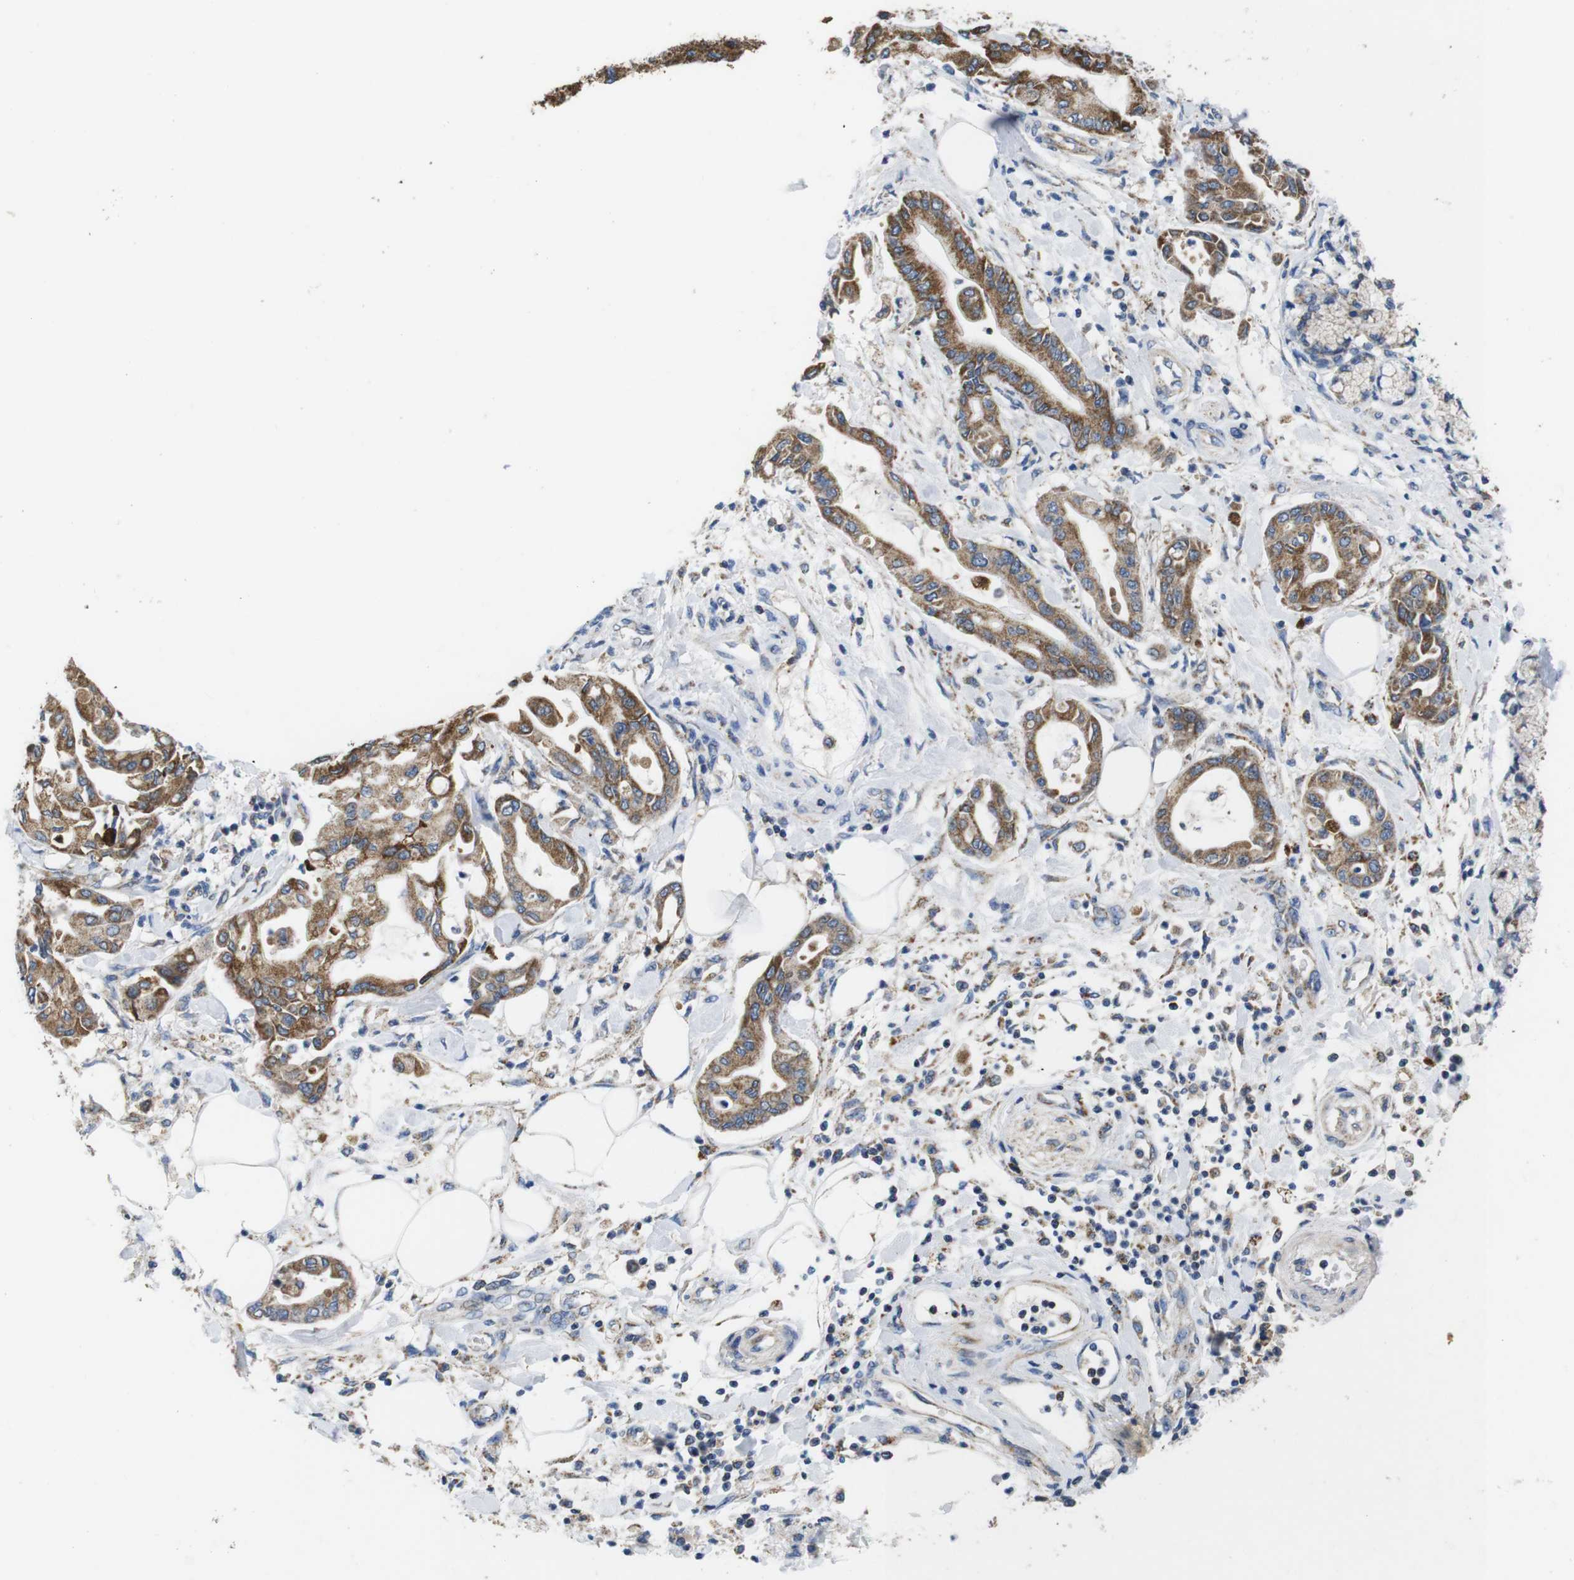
{"staining": {"intensity": "moderate", "quantity": ">75%", "location": "cytoplasmic/membranous"}, "tissue": "pancreatic cancer", "cell_type": "Tumor cells", "image_type": "cancer", "snomed": [{"axis": "morphology", "description": "Adenocarcinoma, NOS"}, {"axis": "morphology", "description": "Adenocarcinoma, metastatic, NOS"}, {"axis": "topography", "description": "Lymph node"}, {"axis": "topography", "description": "Pancreas"}, {"axis": "topography", "description": "Duodenum"}], "caption": "Immunohistochemical staining of human metastatic adenocarcinoma (pancreatic) displays medium levels of moderate cytoplasmic/membranous protein positivity in approximately >75% of tumor cells. (brown staining indicates protein expression, while blue staining denotes nuclei).", "gene": "F2RL1", "patient": {"sex": "female", "age": 64}}